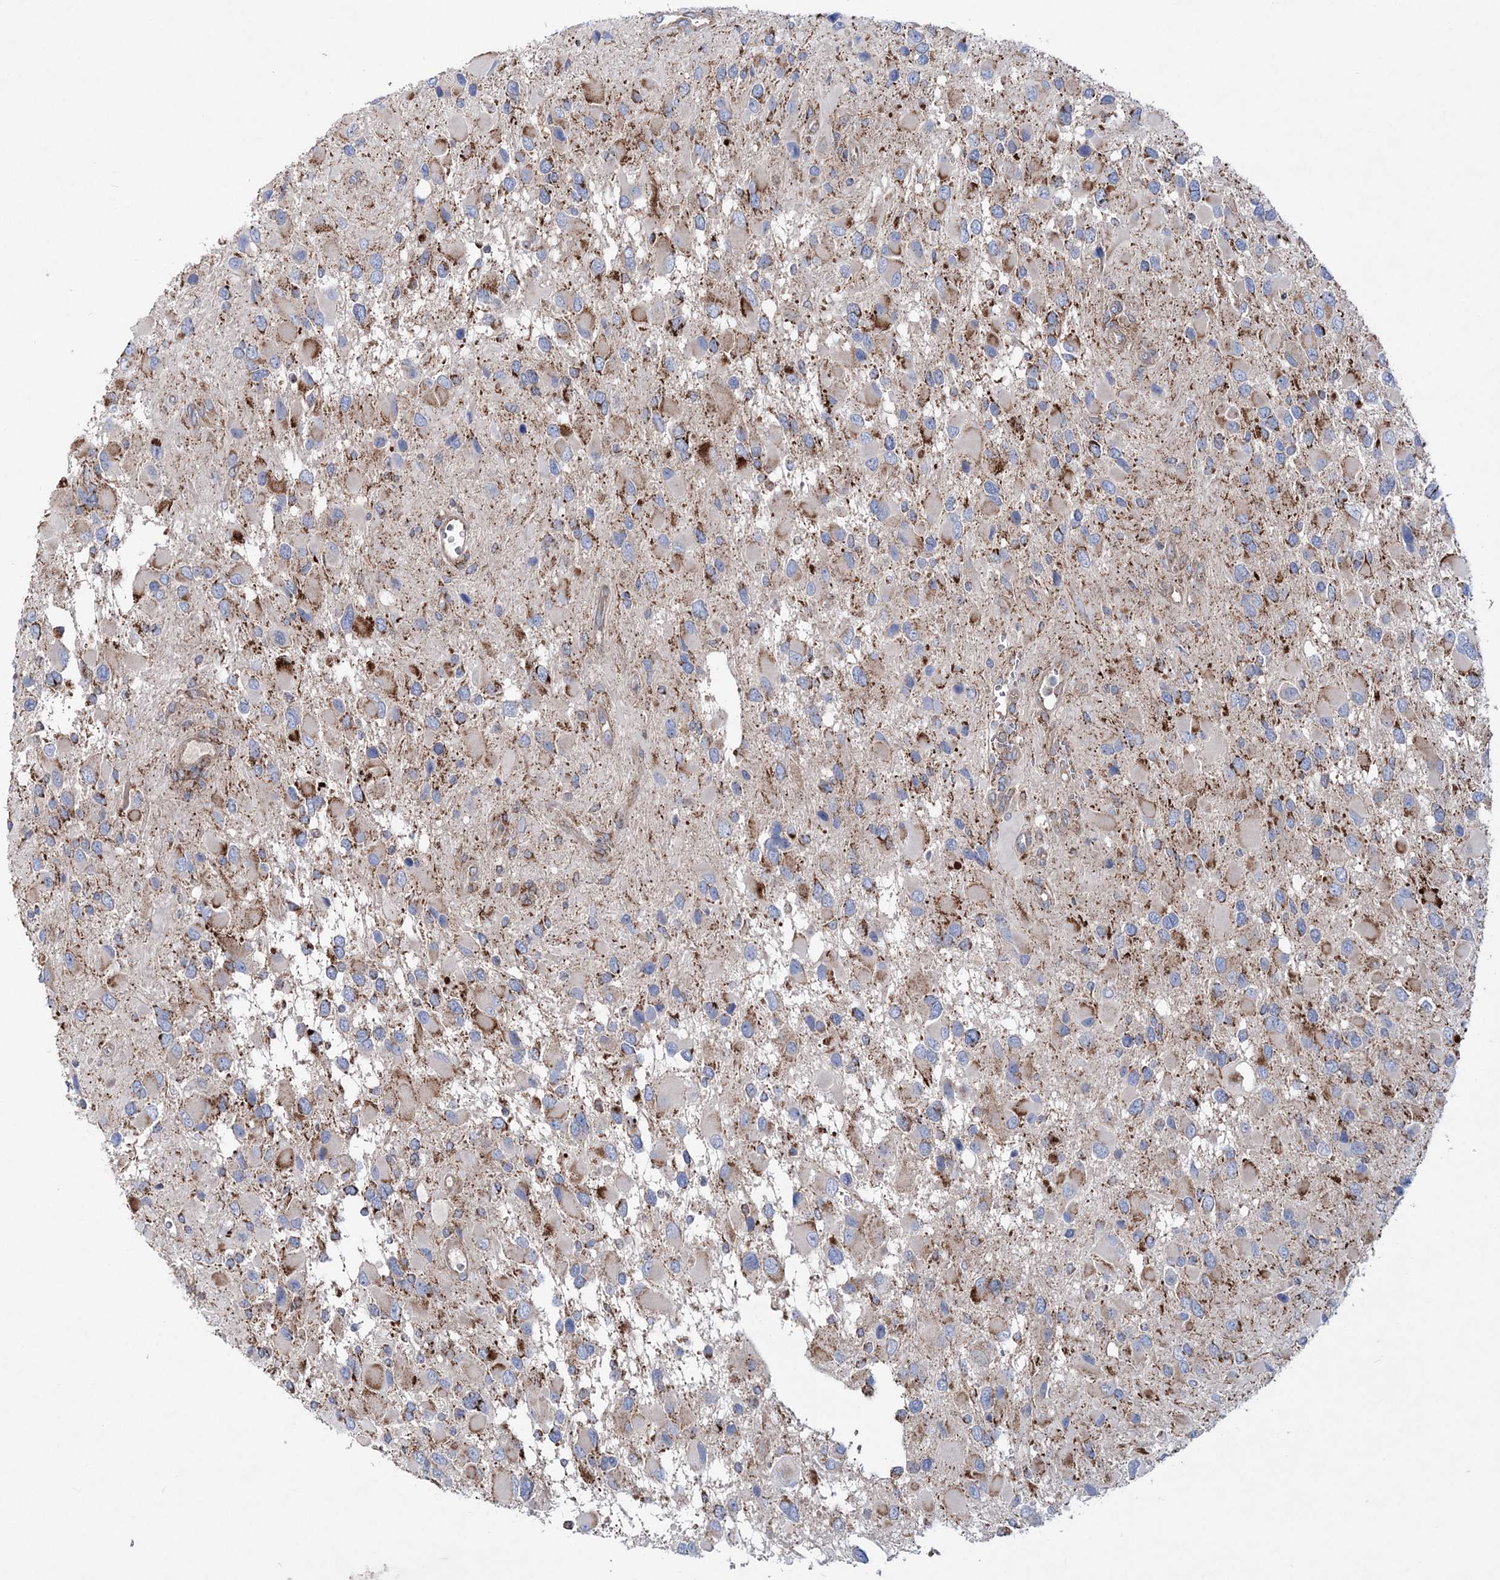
{"staining": {"intensity": "moderate", "quantity": "<25%", "location": "cytoplasmic/membranous"}, "tissue": "glioma", "cell_type": "Tumor cells", "image_type": "cancer", "snomed": [{"axis": "morphology", "description": "Glioma, malignant, High grade"}, {"axis": "topography", "description": "Brain"}], "caption": "A histopathology image showing moderate cytoplasmic/membranous positivity in approximately <25% of tumor cells in malignant high-grade glioma, as visualized by brown immunohistochemical staining.", "gene": "NGLY1", "patient": {"sex": "male", "age": 53}}